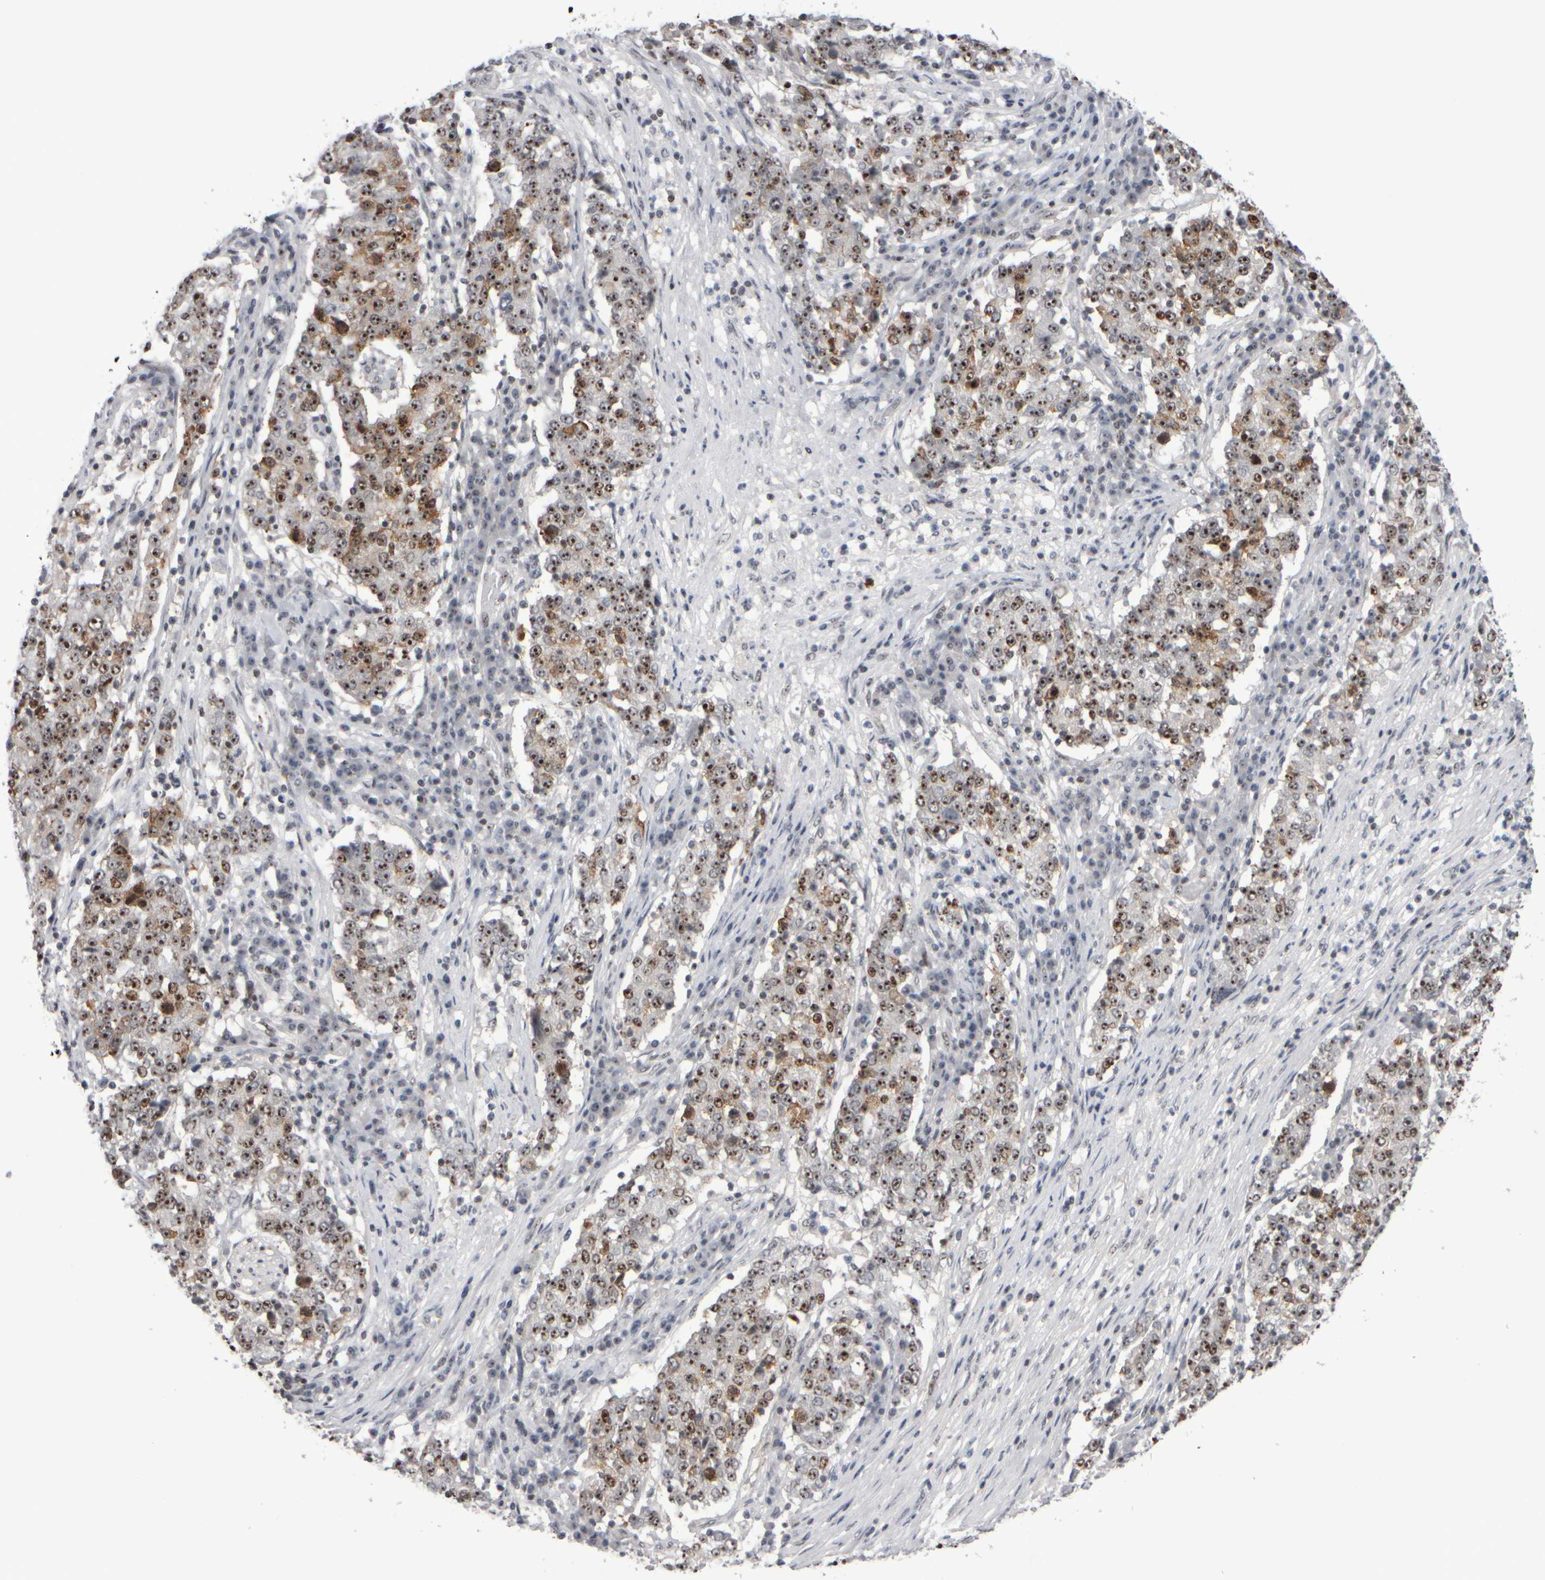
{"staining": {"intensity": "moderate", "quantity": ">75%", "location": "cytoplasmic/membranous,nuclear"}, "tissue": "stomach cancer", "cell_type": "Tumor cells", "image_type": "cancer", "snomed": [{"axis": "morphology", "description": "Adenocarcinoma, NOS"}, {"axis": "topography", "description": "Stomach"}], "caption": "Tumor cells exhibit medium levels of moderate cytoplasmic/membranous and nuclear staining in approximately >75% of cells in human adenocarcinoma (stomach). The protein is stained brown, and the nuclei are stained in blue (DAB (3,3'-diaminobenzidine) IHC with brightfield microscopy, high magnification).", "gene": "SURF6", "patient": {"sex": "male", "age": 59}}